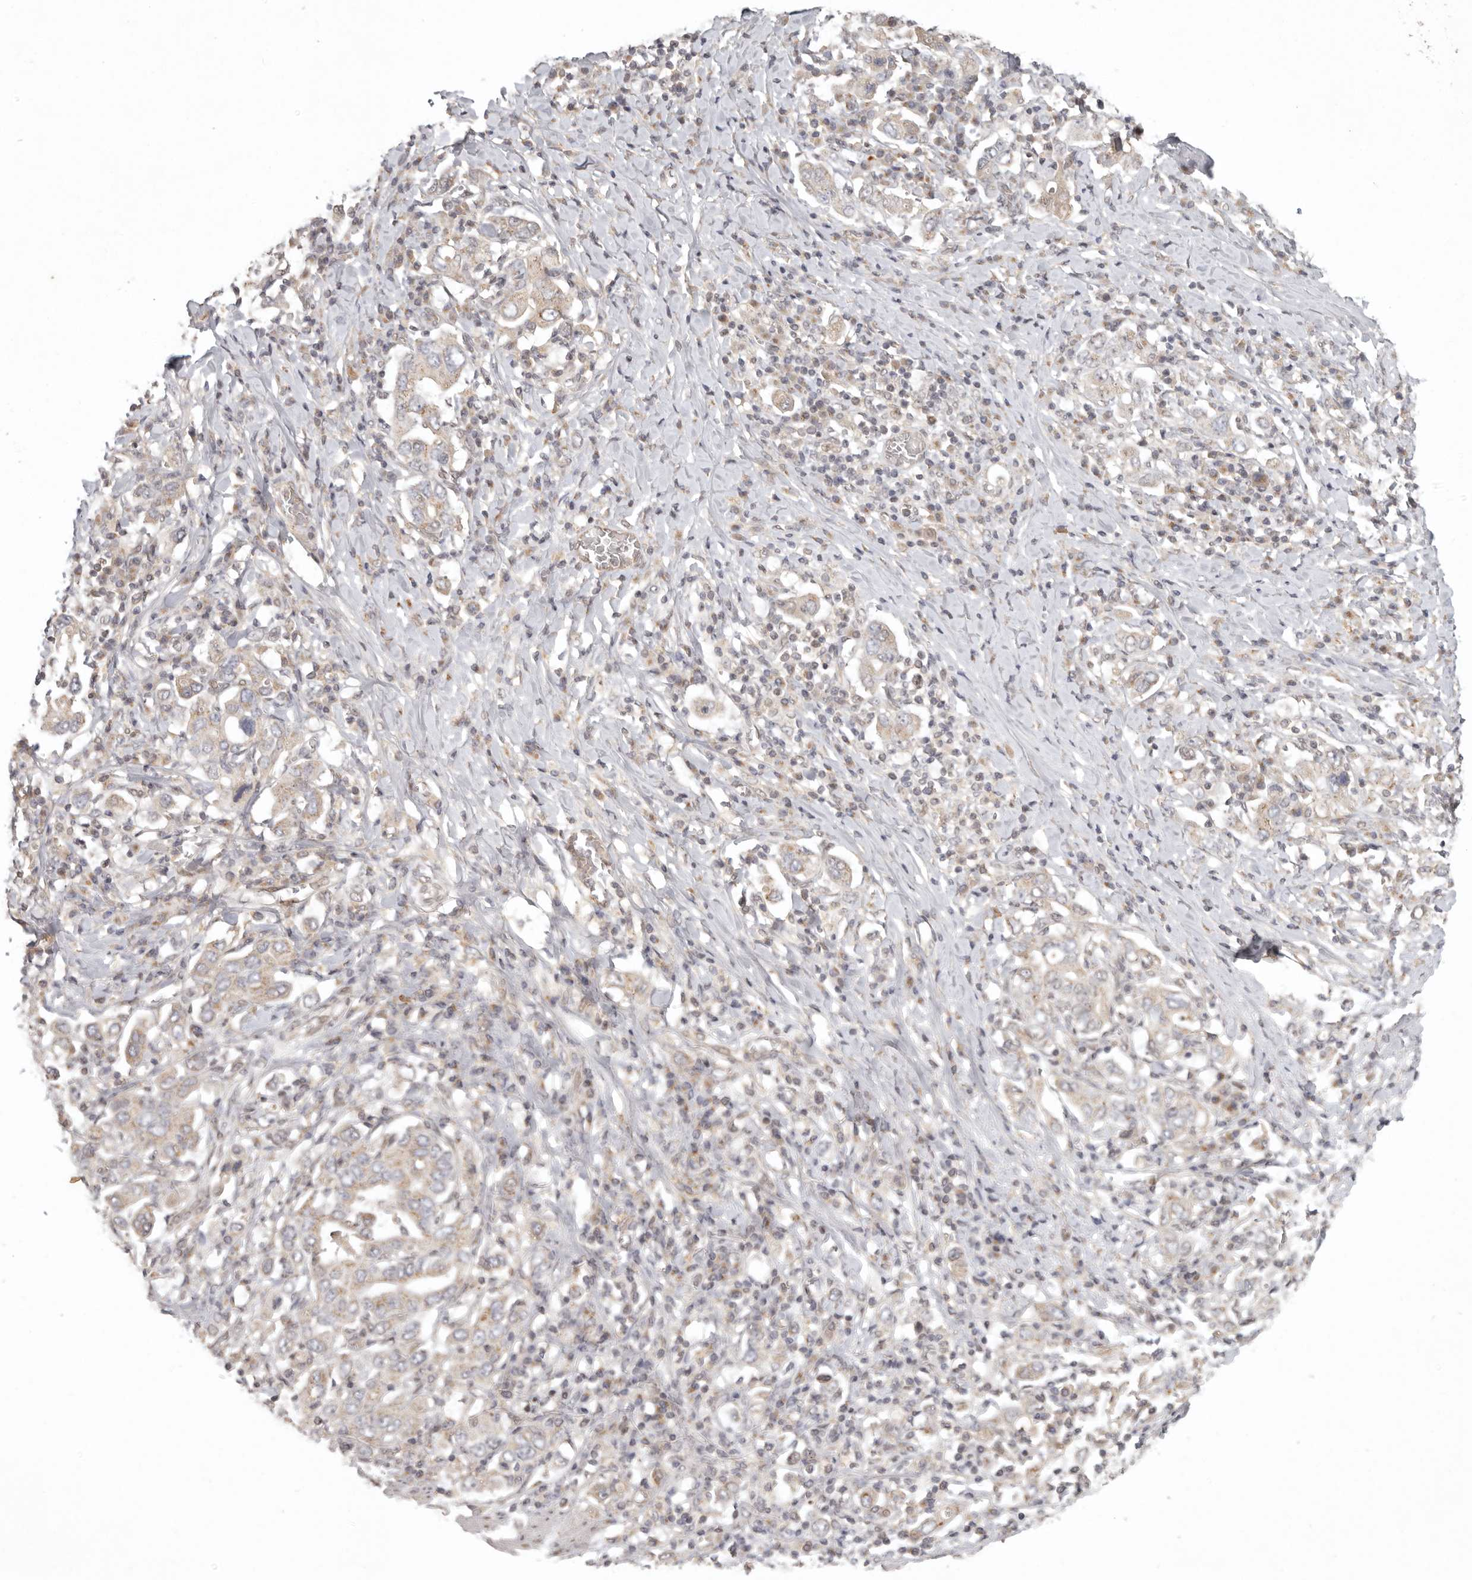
{"staining": {"intensity": "weak", "quantity": "25%-75%", "location": "cytoplasmic/membranous"}, "tissue": "stomach cancer", "cell_type": "Tumor cells", "image_type": "cancer", "snomed": [{"axis": "morphology", "description": "Adenocarcinoma, NOS"}, {"axis": "topography", "description": "Stomach, upper"}], "caption": "A brown stain shows weak cytoplasmic/membranous positivity of a protein in stomach cancer (adenocarcinoma) tumor cells. (DAB (3,3'-diaminobenzidine) = brown stain, brightfield microscopy at high magnification).", "gene": "LRRC75A", "patient": {"sex": "male", "age": 62}}